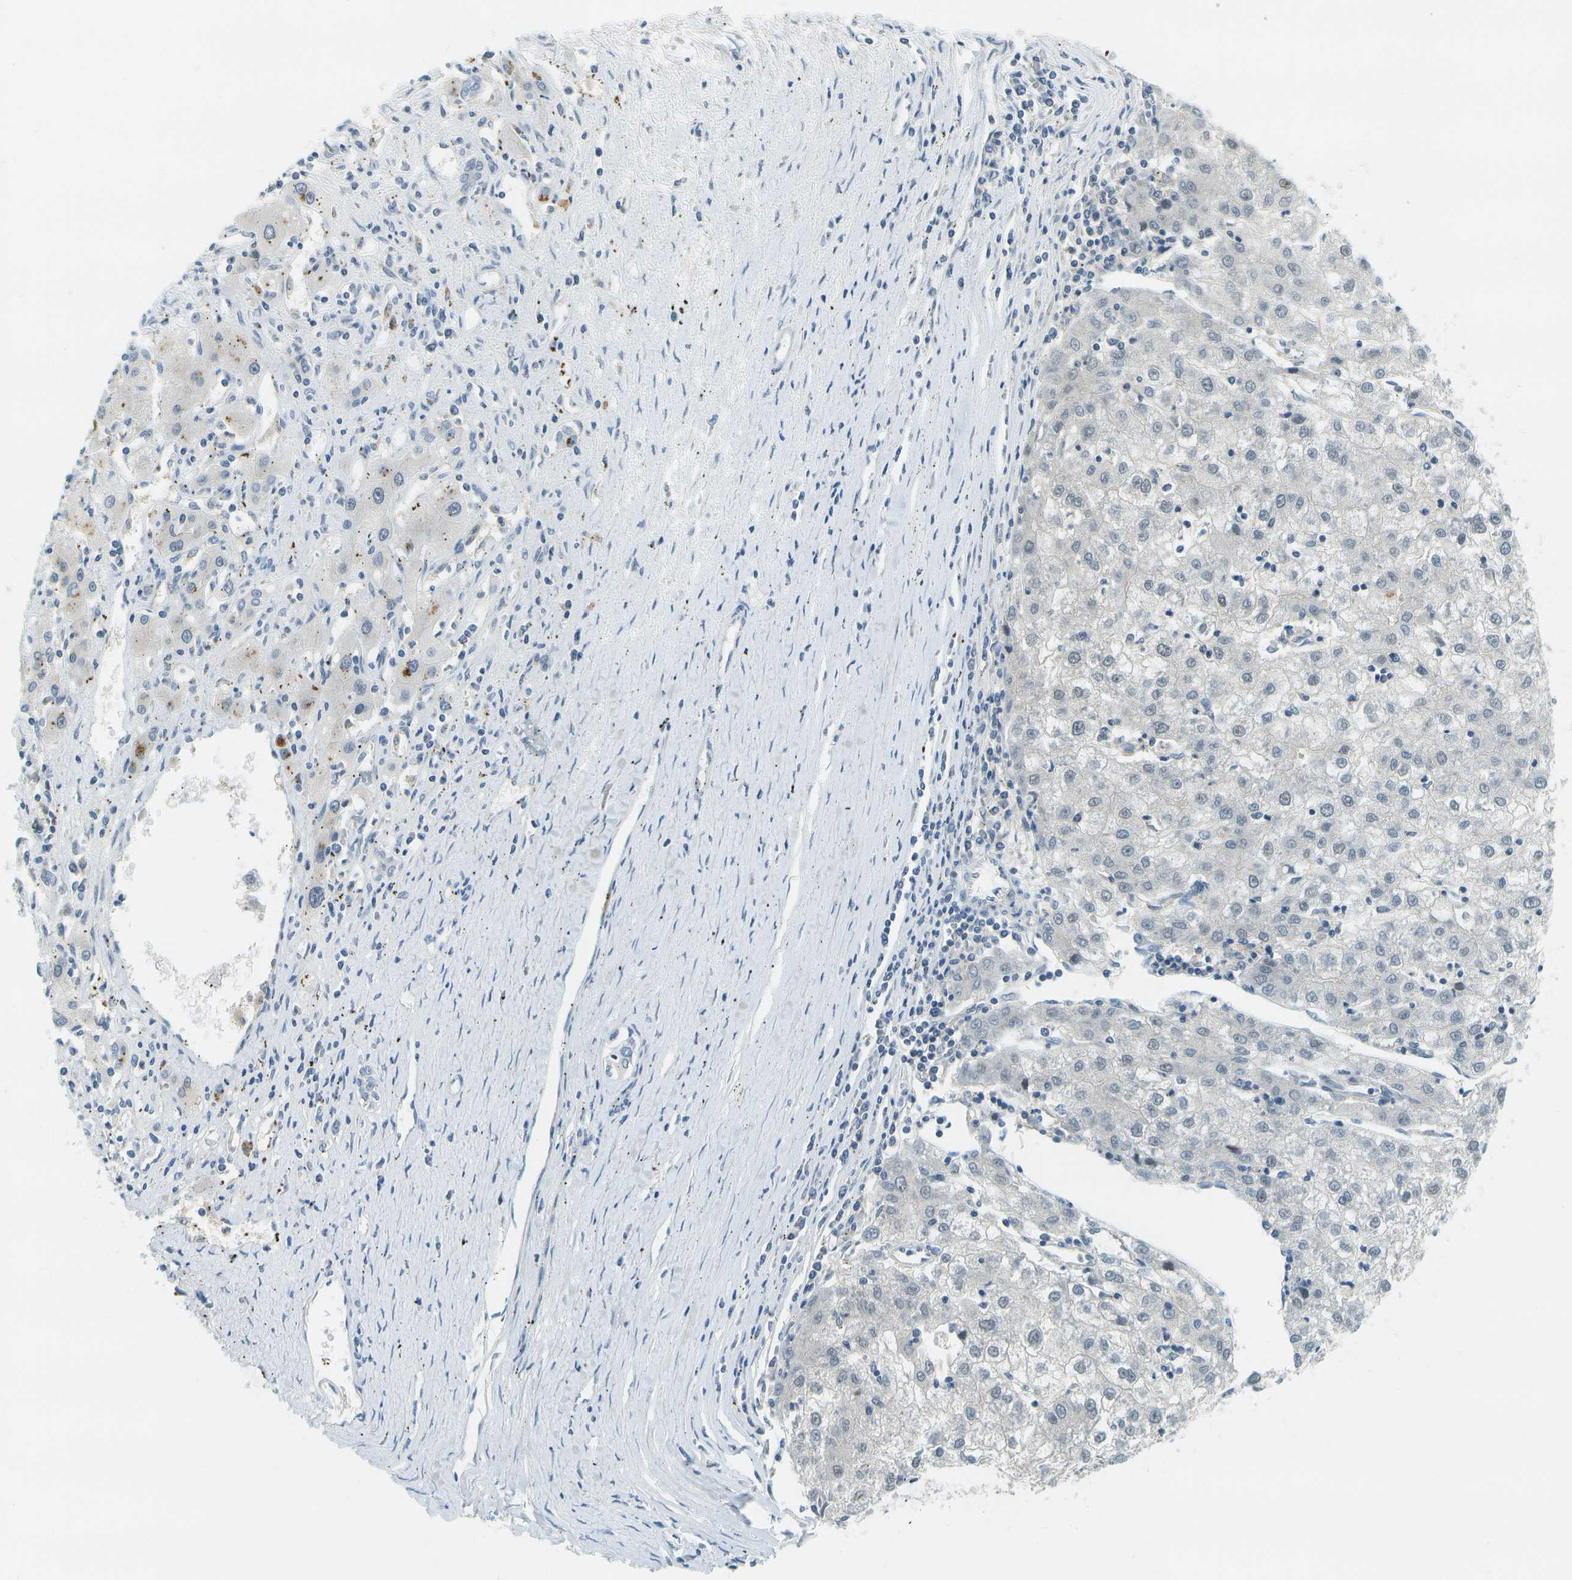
{"staining": {"intensity": "negative", "quantity": "none", "location": "none"}, "tissue": "liver cancer", "cell_type": "Tumor cells", "image_type": "cancer", "snomed": [{"axis": "morphology", "description": "Carcinoma, Hepatocellular, NOS"}, {"axis": "topography", "description": "Liver"}], "caption": "High magnification brightfield microscopy of hepatocellular carcinoma (liver) stained with DAB (brown) and counterstained with hematoxylin (blue): tumor cells show no significant positivity.", "gene": "RASGRP2", "patient": {"sex": "male", "age": 72}}